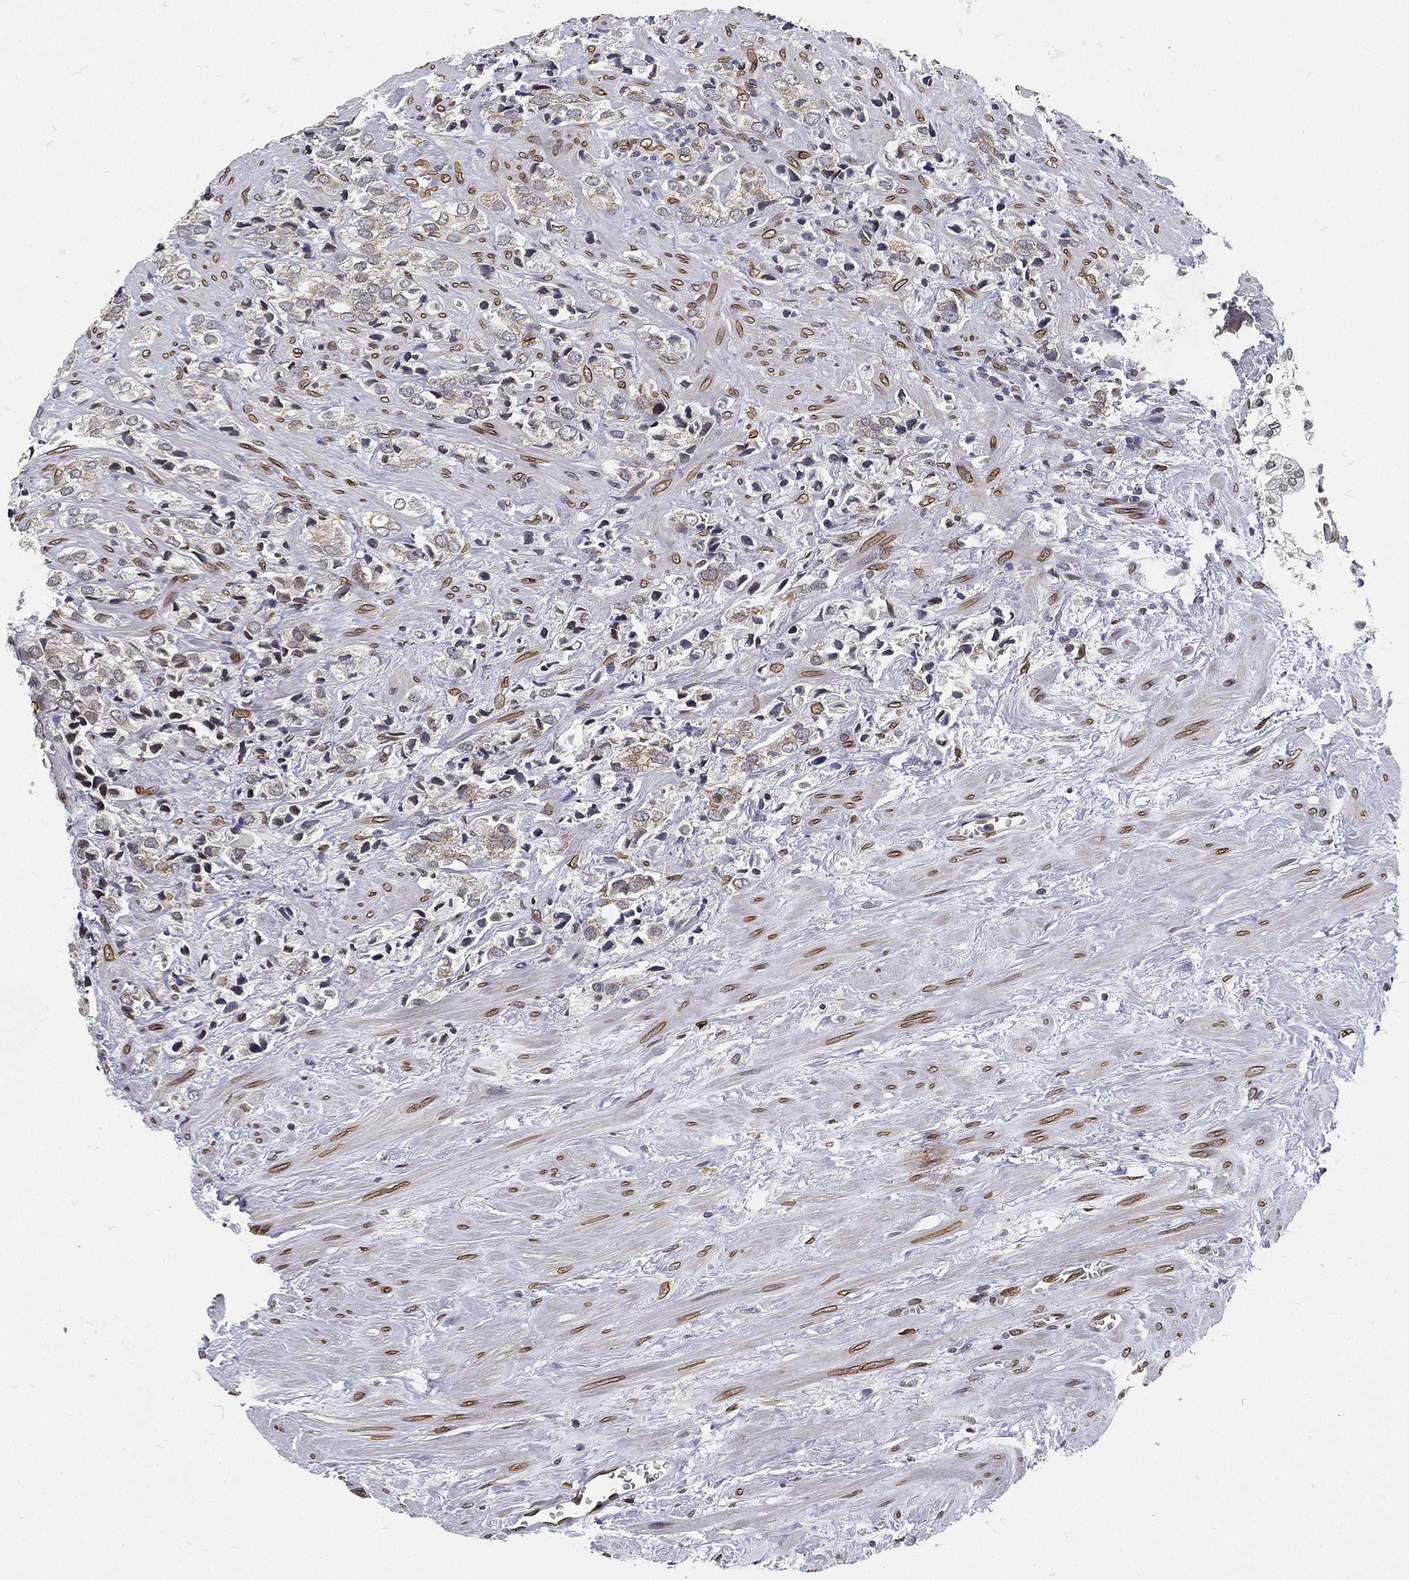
{"staining": {"intensity": "moderate", "quantity": "<25%", "location": "cytoplasmic/membranous,nuclear"}, "tissue": "prostate cancer", "cell_type": "Tumor cells", "image_type": "cancer", "snomed": [{"axis": "morphology", "description": "Adenocarcinoma, NOS"}, {"axis": "topography", "description": "Prostate and seminal vesicle, NOS"}], "caption": "Protein analysis of prostate cancer tissue demonstrates moderate cytoplasmic/membranous and nuclear expression in about <25% of tumor cells.", "gene": "PALB2", "patient": {"sex": "male", "age": 63}}